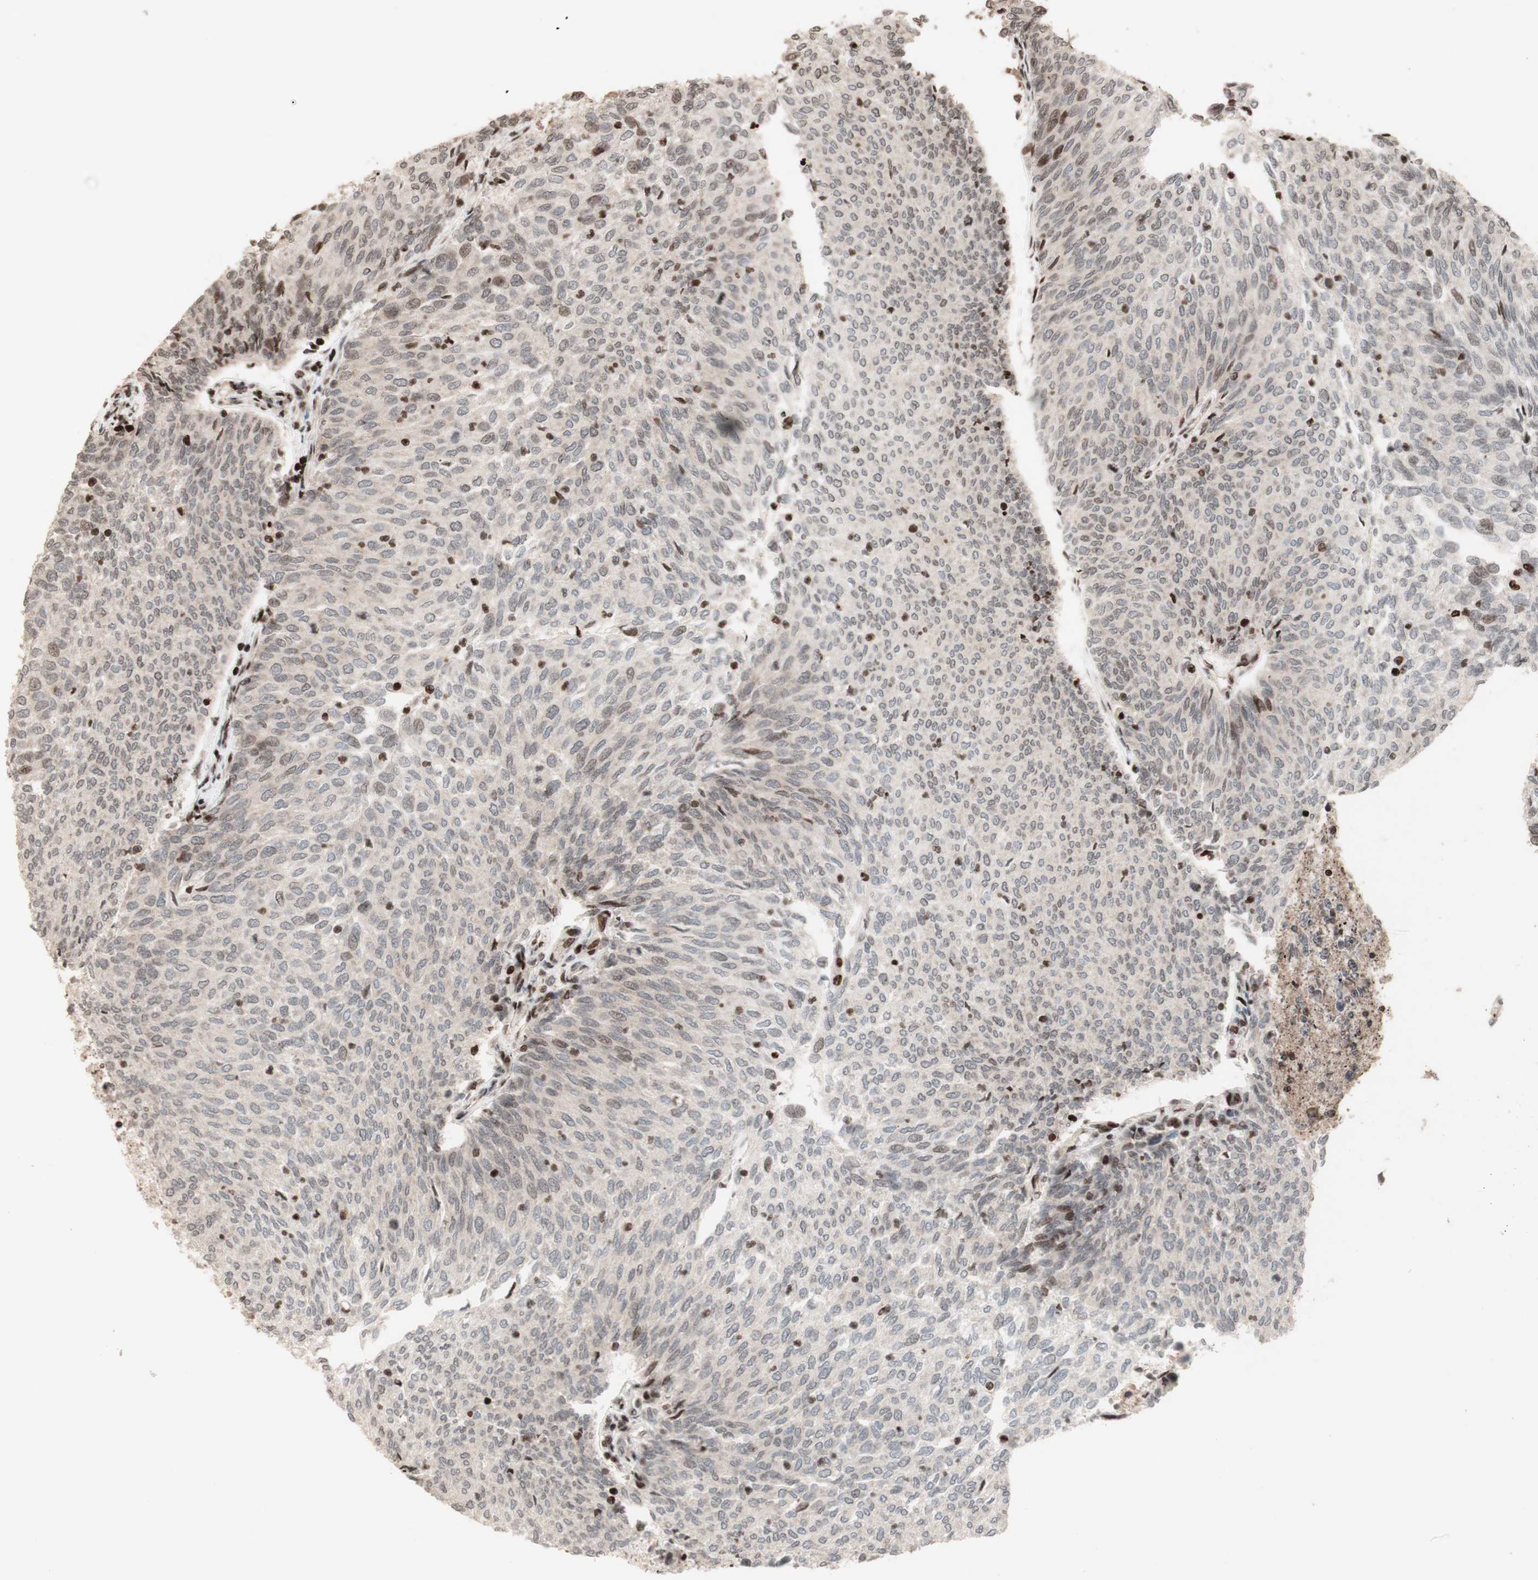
{"staining": {"intensity": "weak", "quantity": "<25%", "location": "nuclear"}, "tissue": "urothelial cancer", "cell_type": "Tumor cells", "image_type": "cancer", "snomed": [{"axis": "morphology", "description": "Urothelial carcinoma, Low grade"}, {"axis": "topography", "description": "Urinary bladder"}], "caption": "A high-resolution image shows immunohistochemistry staining of urothelial carcinoma (low-grade), which exhibits no significant expression in tumor cells. (DAB (3,3'-diaminobenzidine) immunohistochemistry (IHC), high magnification).", "gene": "POLA1", "patient": {"sex": "female", "age": 79}}